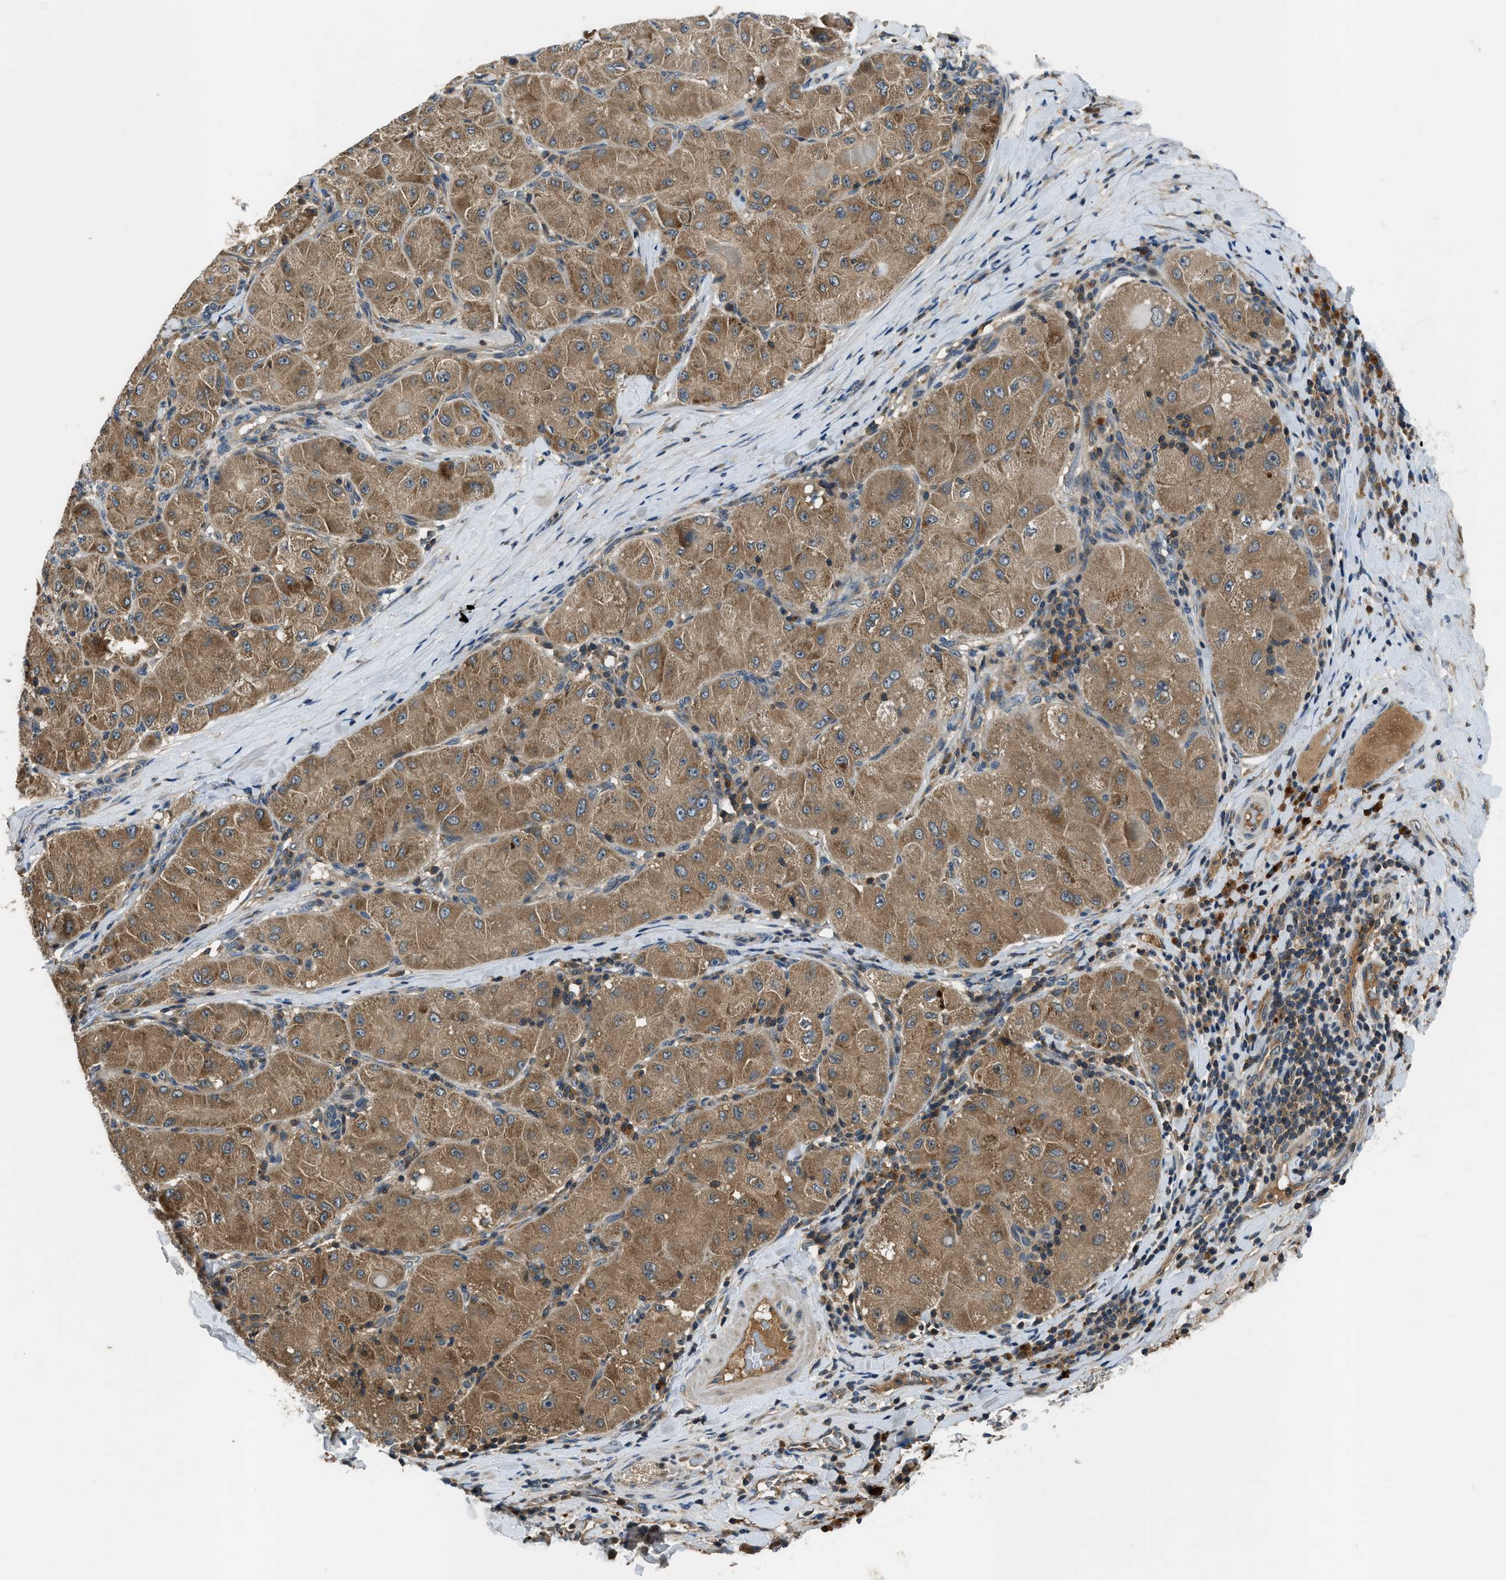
{"staining": {"intensity": "moderate", "quantity": ">75%", "location": "cytoplasmic/membranous"}, "tissue": "liver cancer", "cell_type": "Tumor cells", "image_type": "cancer", "snomed": [{"axis": "morphology", "description": "Carcinoma, Hepatocellular, NOS"}, {"axis": "topography", "description": "Liver"}], "caption": "Immunohistochemistry image of neoplastic tissue: human hepatocellular carcinoma (liver) stained using immunohistochemistry (IHC) demonstrates medium levels of moderate protein expression localized specifically in the cytoplasmic/membranous of tumor cells, appearing as a cytoplasmic/membranous brown color.", "gene": "PAFAH2", "patient": {"sex": "male", "age": 80}}